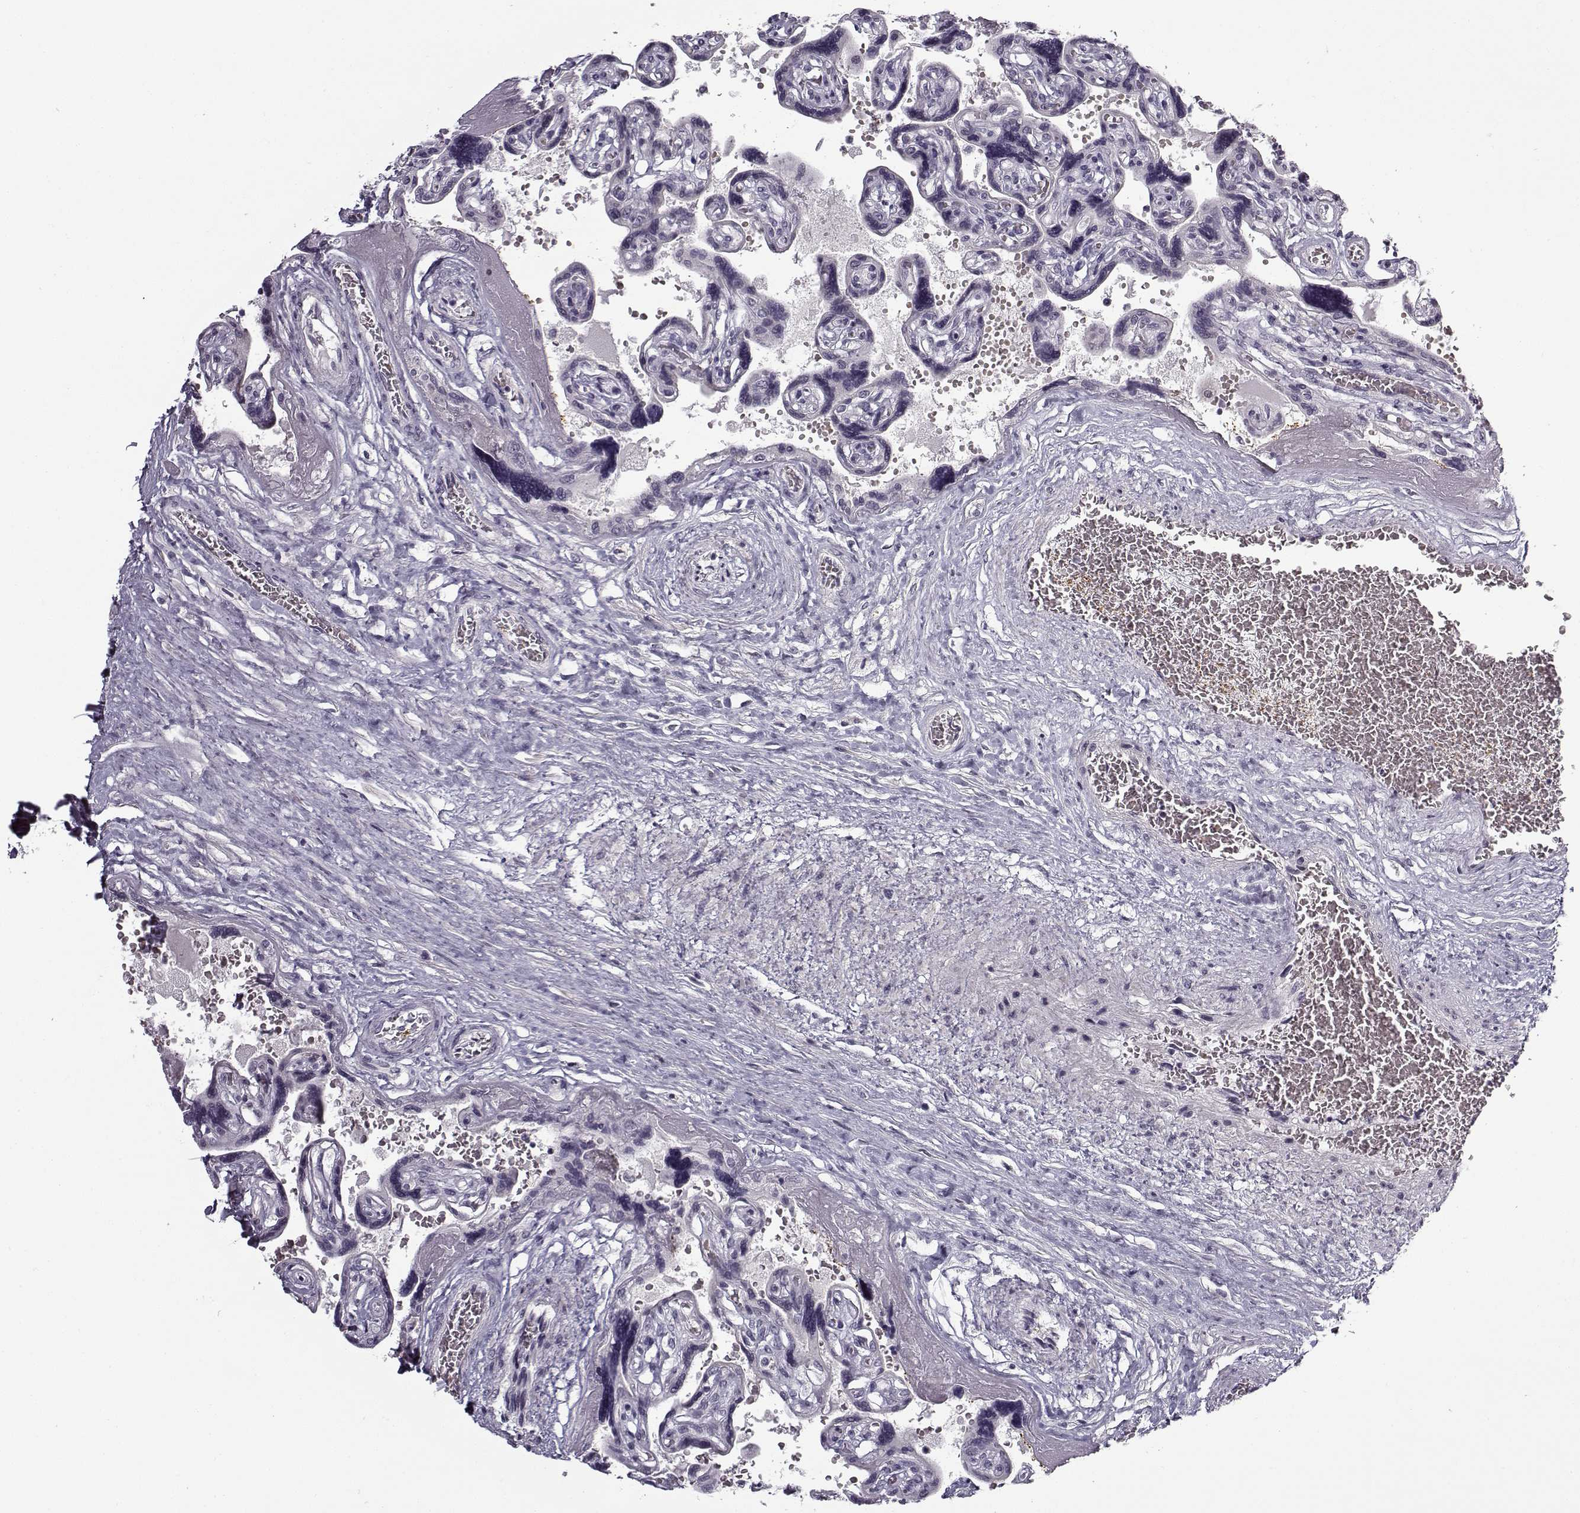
{"staining": {"intensity": "negative", "quantity": "none", "location": "none"}, "tissue": "placenta", "cell_type": "Decidual cells", "image_type": "normal", "snomed": [{"axis": "morphology", "description": "Normal tissue, NOS"}, {"axis": "topography", "description": "Placenta"}], "caption": "This is a photomicrograph of immunohistochemistry (IHC) staining of benign placenta, which shows no expression in decidual cells.", "gene": "SNCA", "patient": {"sex": "female", "age": 32}}